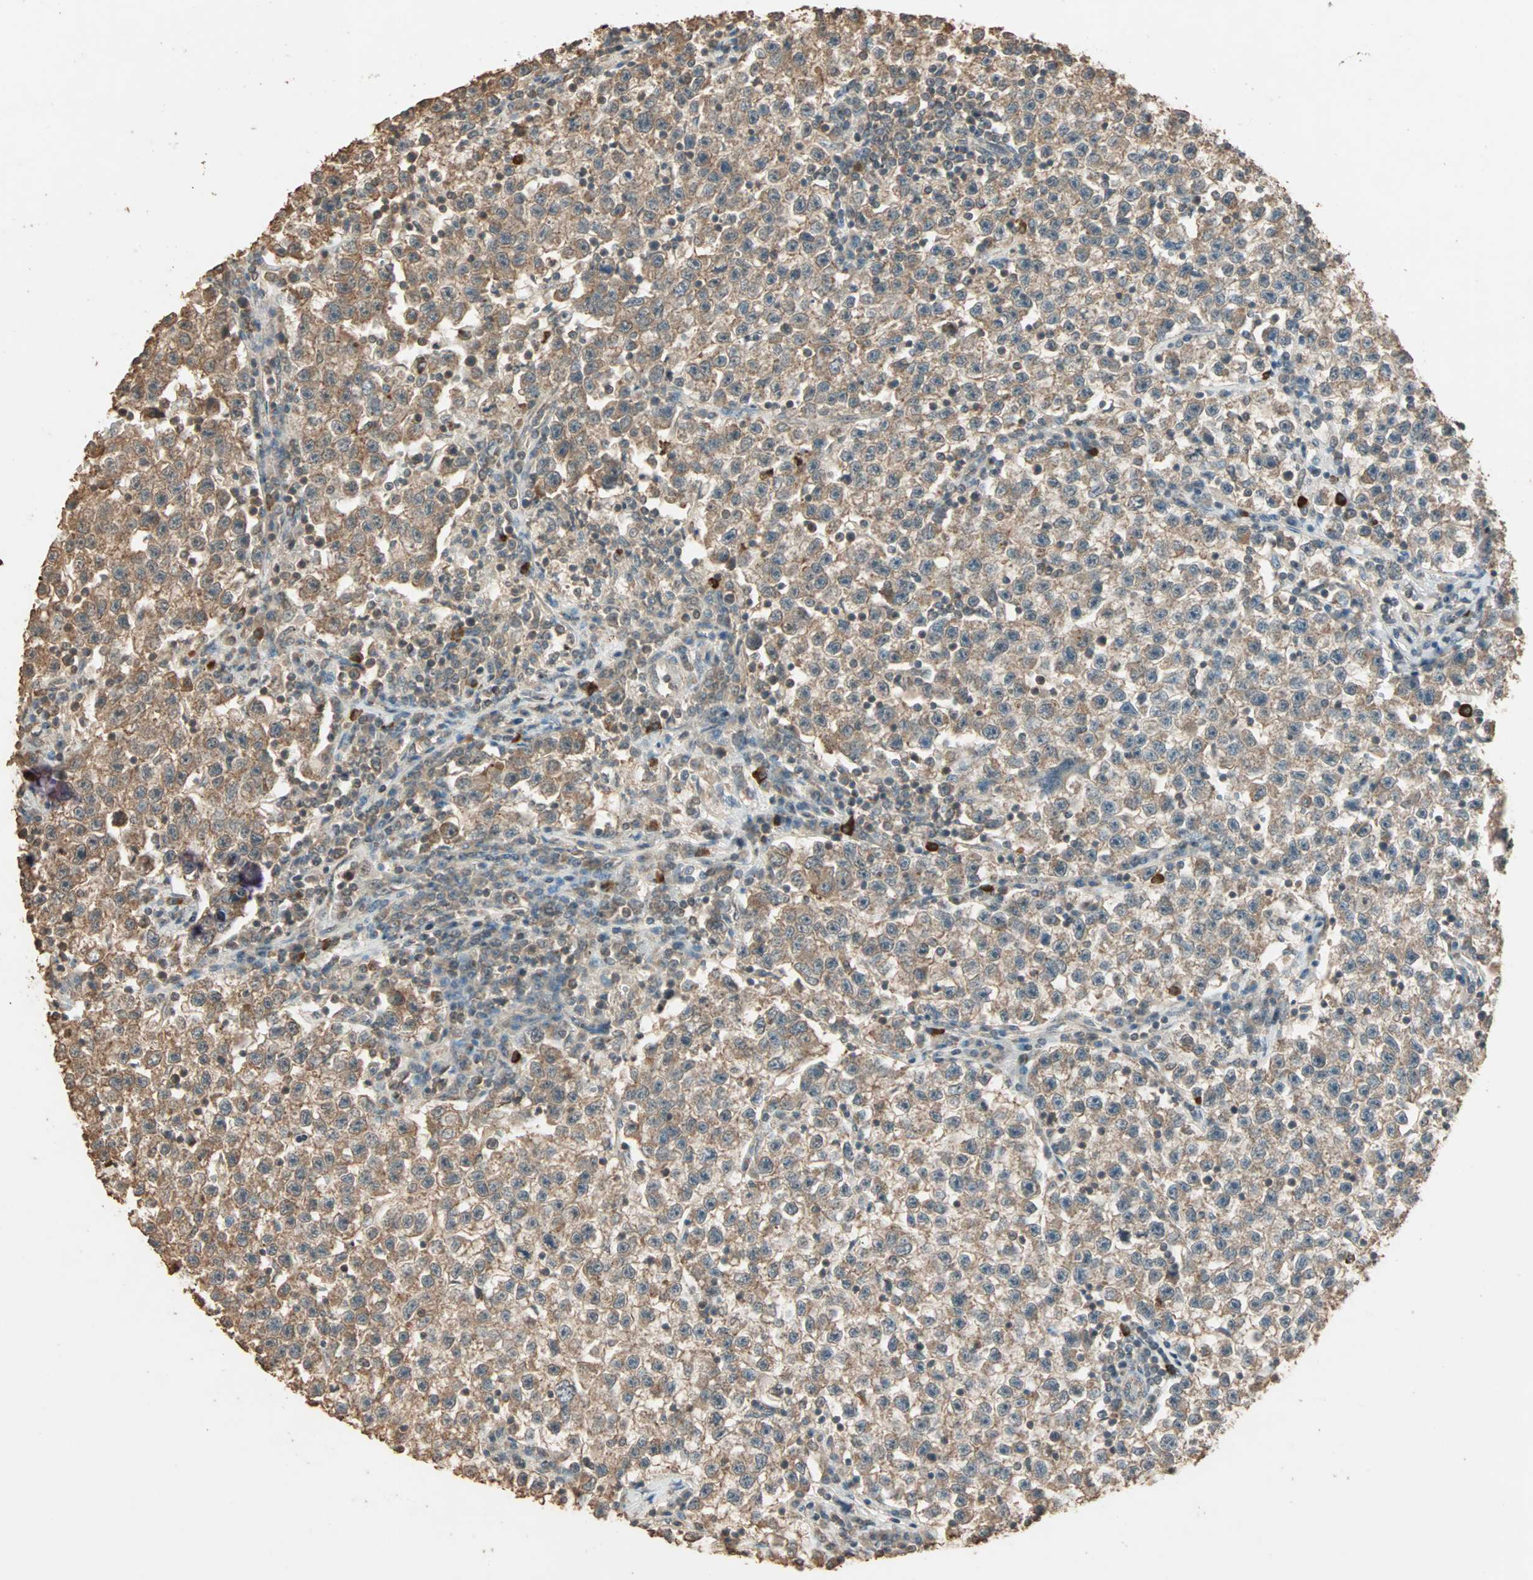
{"staining": {"intensity": "moderate", "quantity": ">75%", "location": "cytoplasmic/membranous"}, "tissue": "testis cancer", "cell_type": "Tumor cells", "image_type": "cancer", "snomed": [{"axis": "morphology", "description": "Seminoma, NOS"}, {"axis": "topography", "description": "Testis"}], "caption": "A brown stain shows moderate cytoplasmic/membranous positivity of a protein in human testis cancer tumor cells. Nuclei are stained in blue.", "gene": "ZBTB33", "patient": {"sex": "male", "age": 22}}